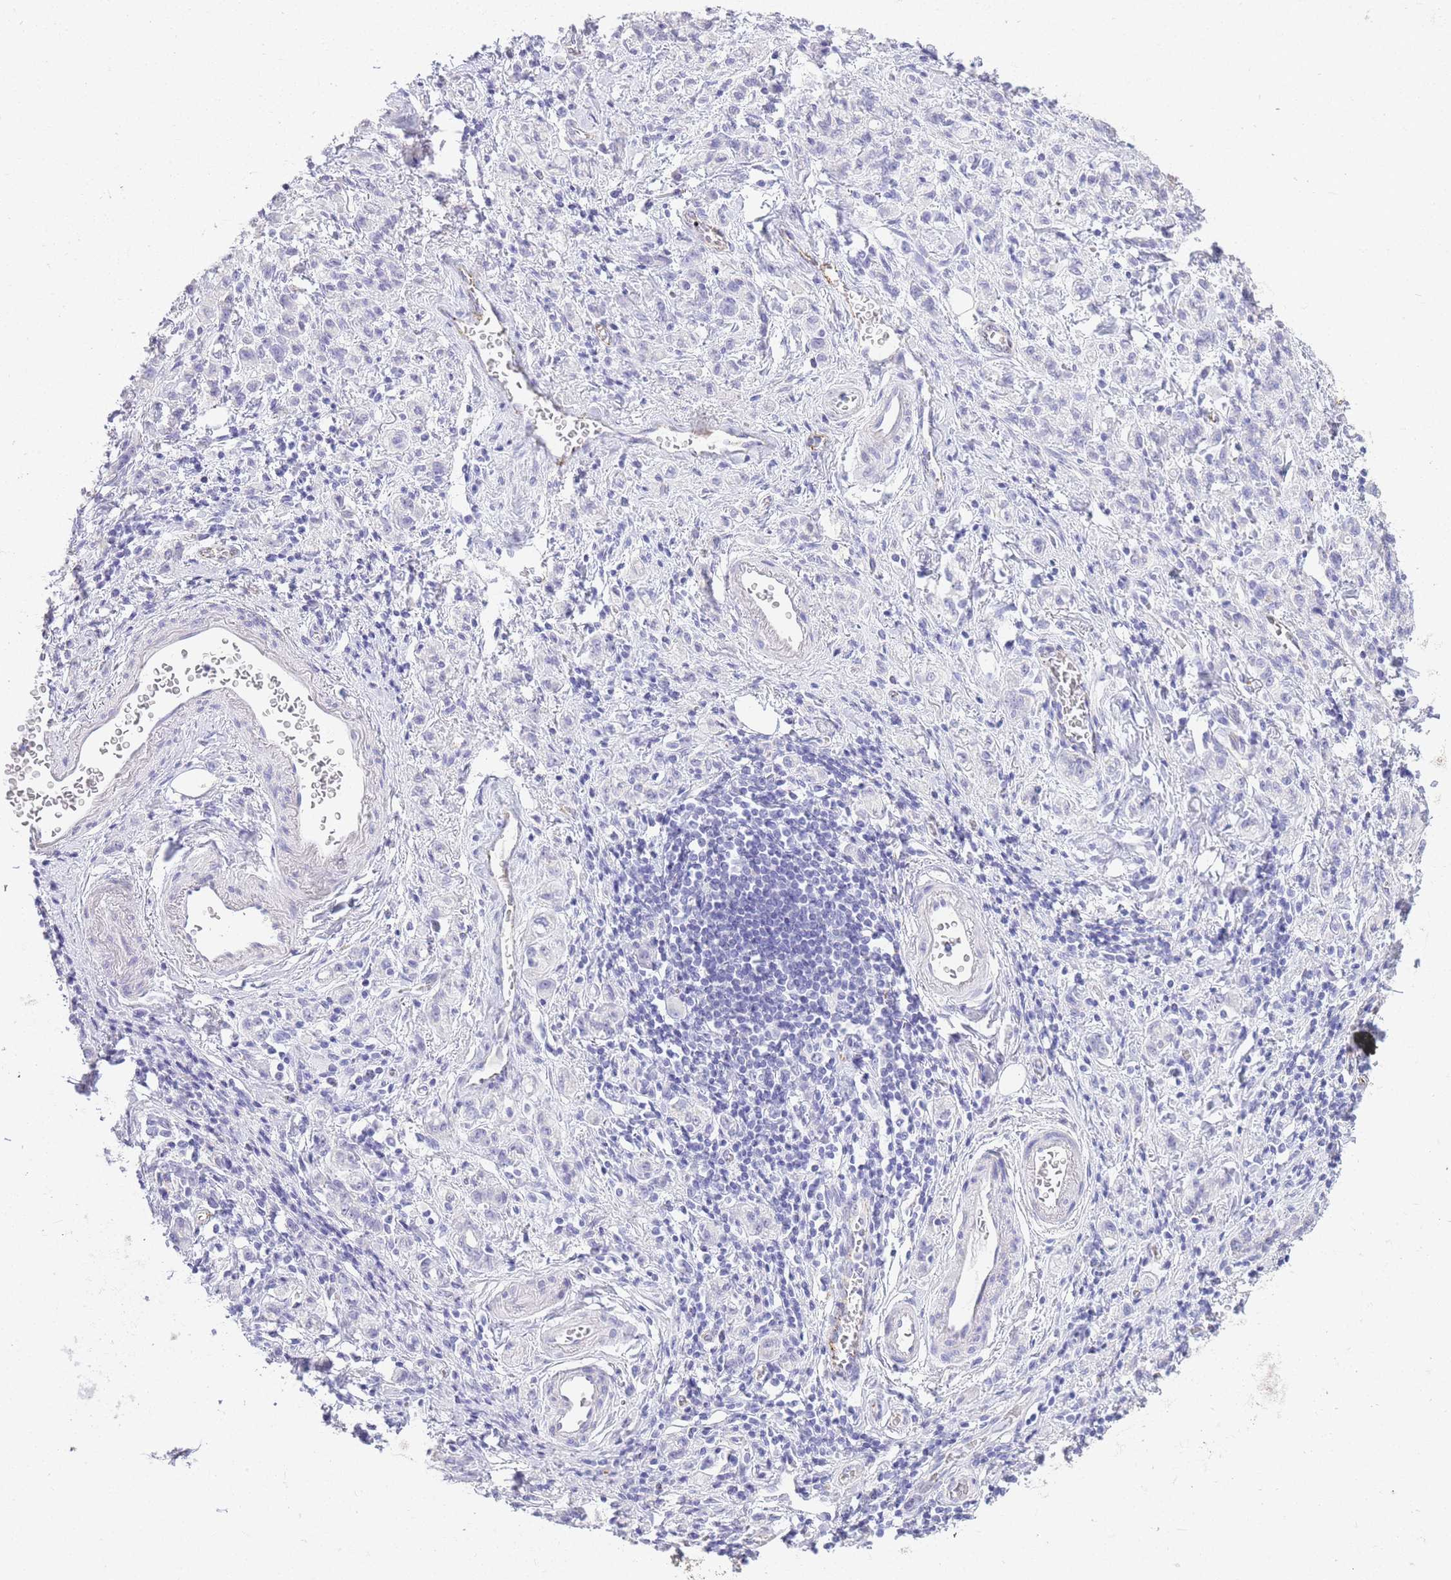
{"staining": {"intensity": "negative", "quantity": "none", "location": "none"}, "tissue": "stomach cancer", "cell_type": "Tumor cells", "image_type": "cancer", "snomed": [{"axis": "morphology", "description": "Adenocarcinoma, NOS"}, {"axis": "topography", "description": "Stomach"}], "caption": "Immunohistochemistry image of neoplastic tissue: human stomach cancer (adenocarcinoma) stained with DAB (3,3'-diaminobenzidine) reveals no significant protein staining in tumor cells.", "gene": "RHO", "patient": {"sex": "male", "age": 77}}